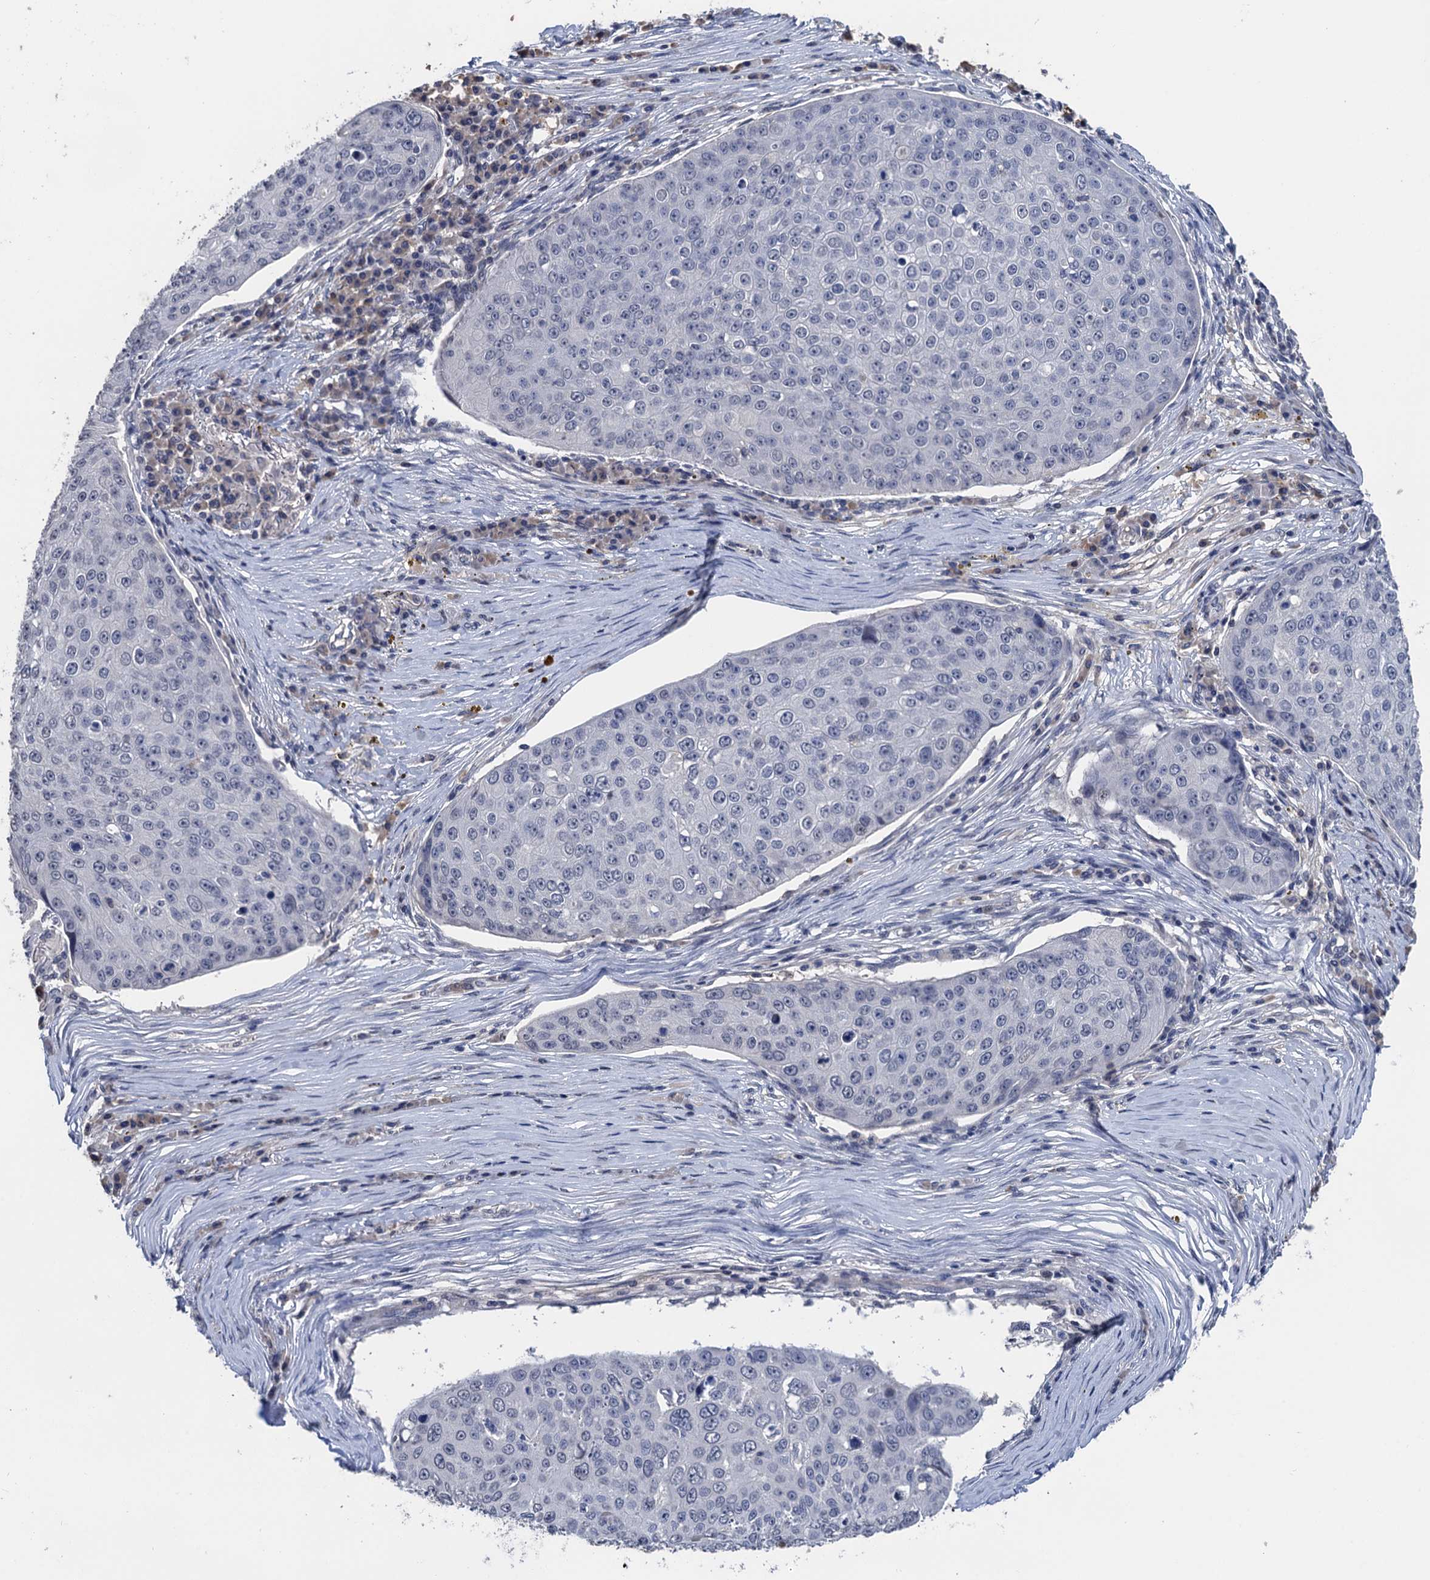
{"staining": {"intensity": "negative", "quantity": "none", "location": "none"}, "tissue": "skin cancer", "cell_type": "Tumor cells", "image_type": "cancer", "snomed": [{"axis": "morphology", "description": "Squamous cell carcinoma, NOS"}, {"axis": "topography", "description": "Skin"}], "caption": "The image demonstrates no significant expression in tumor cells of skin cancer (squamous cell carcinoma).", "gene": "ART5", "patient": {"sex": "male", "age": 71}}